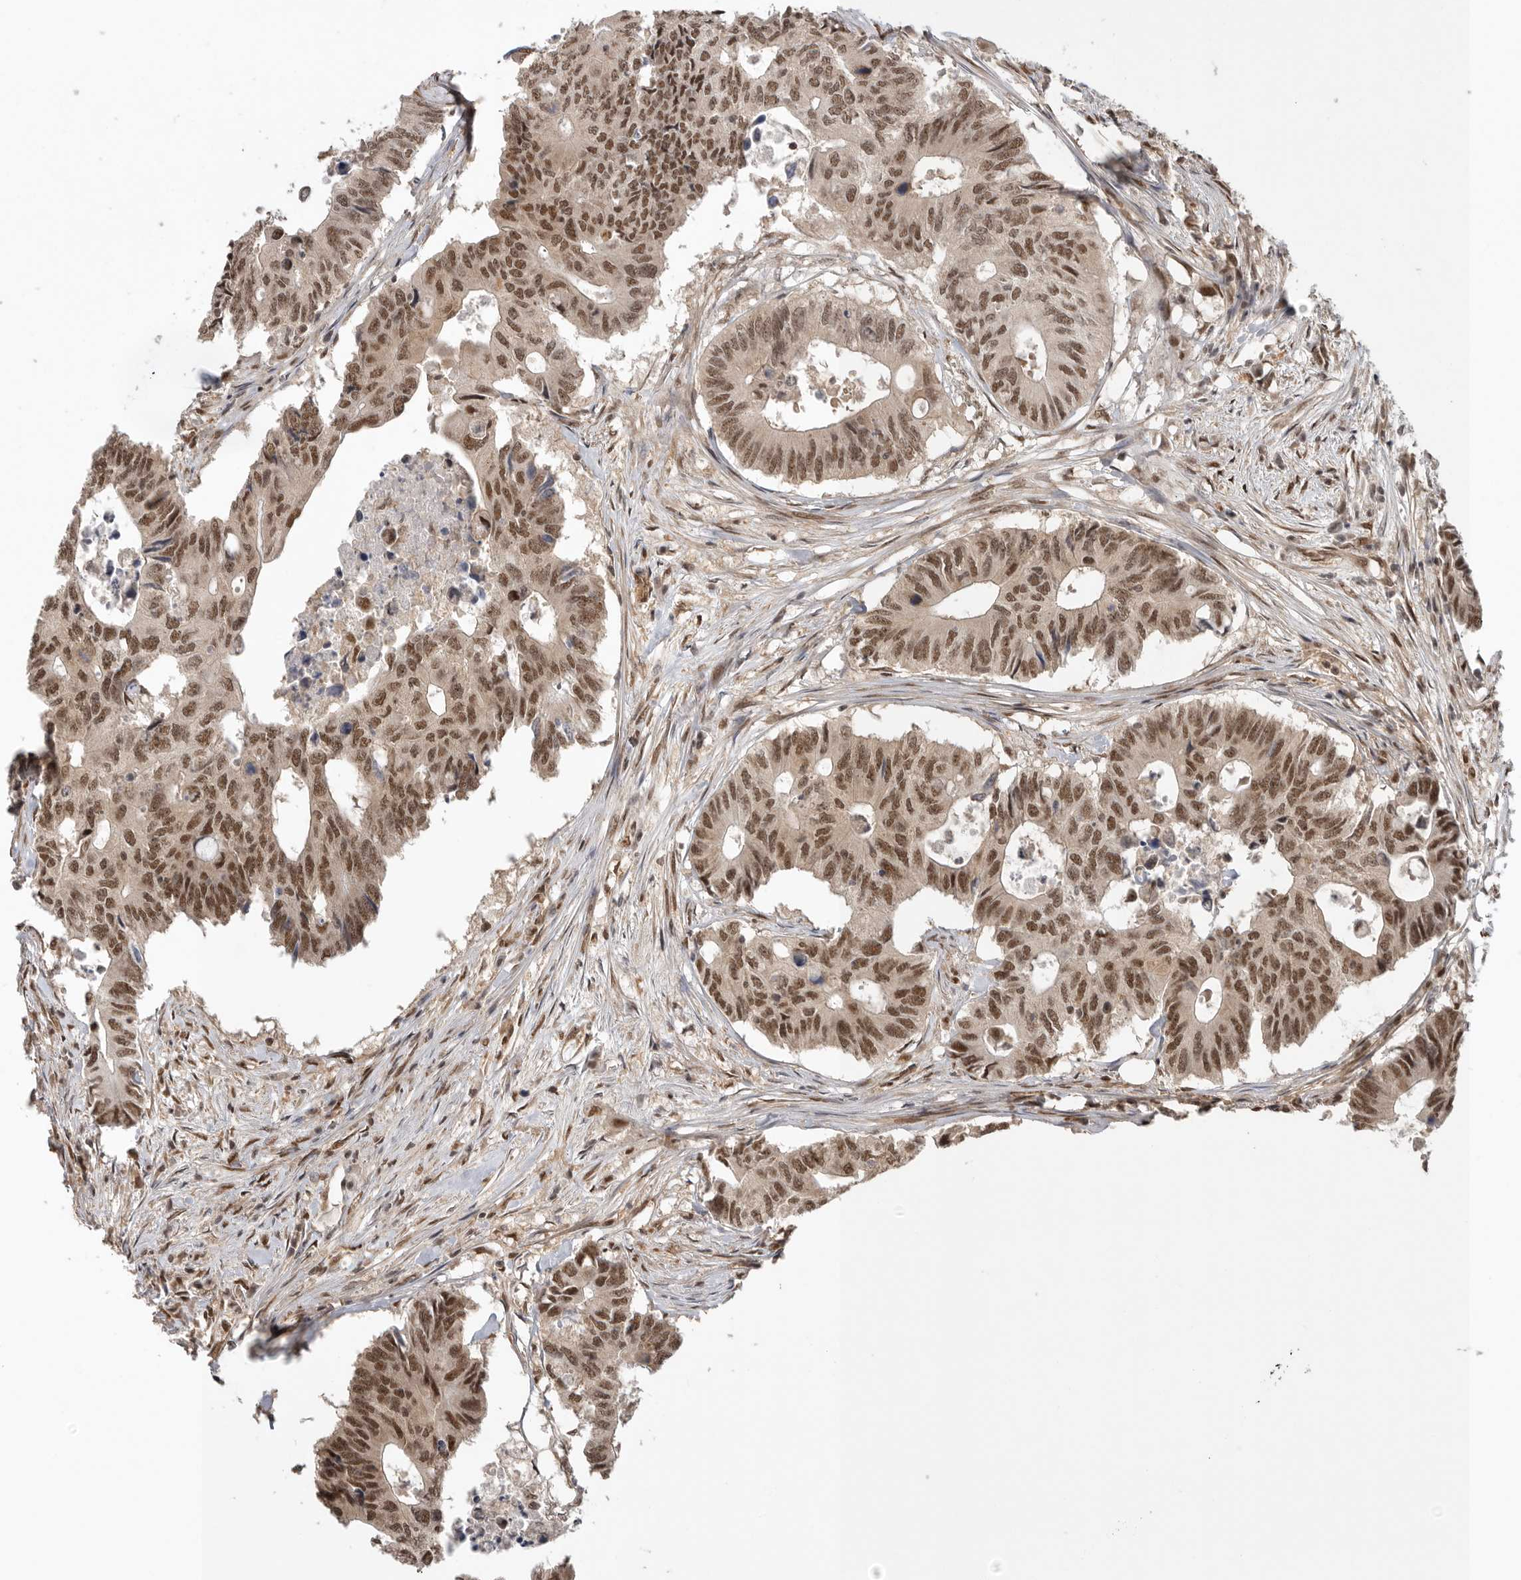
{"staining": {"intensity": "moderate", "quantity": ">75%", "location": "nuclear"}, "tissue": "colorectal cancer", "cell_type": "Tumor cells", "image_type": "cancer", "snomed": [{"axis": "morphology", "description": "Adenocarcinoma, NOS"}, {"axis": "topography", "description": "Colon"}], "caption": "There is medium levels of moderate nuclear expression in tumor cells of adenocarcinoma (colorectal), as demonstrated by immunohistochemical staining (brown color).", "gene": "VPS50", "patient": {"sex": "male", "age": 71}}